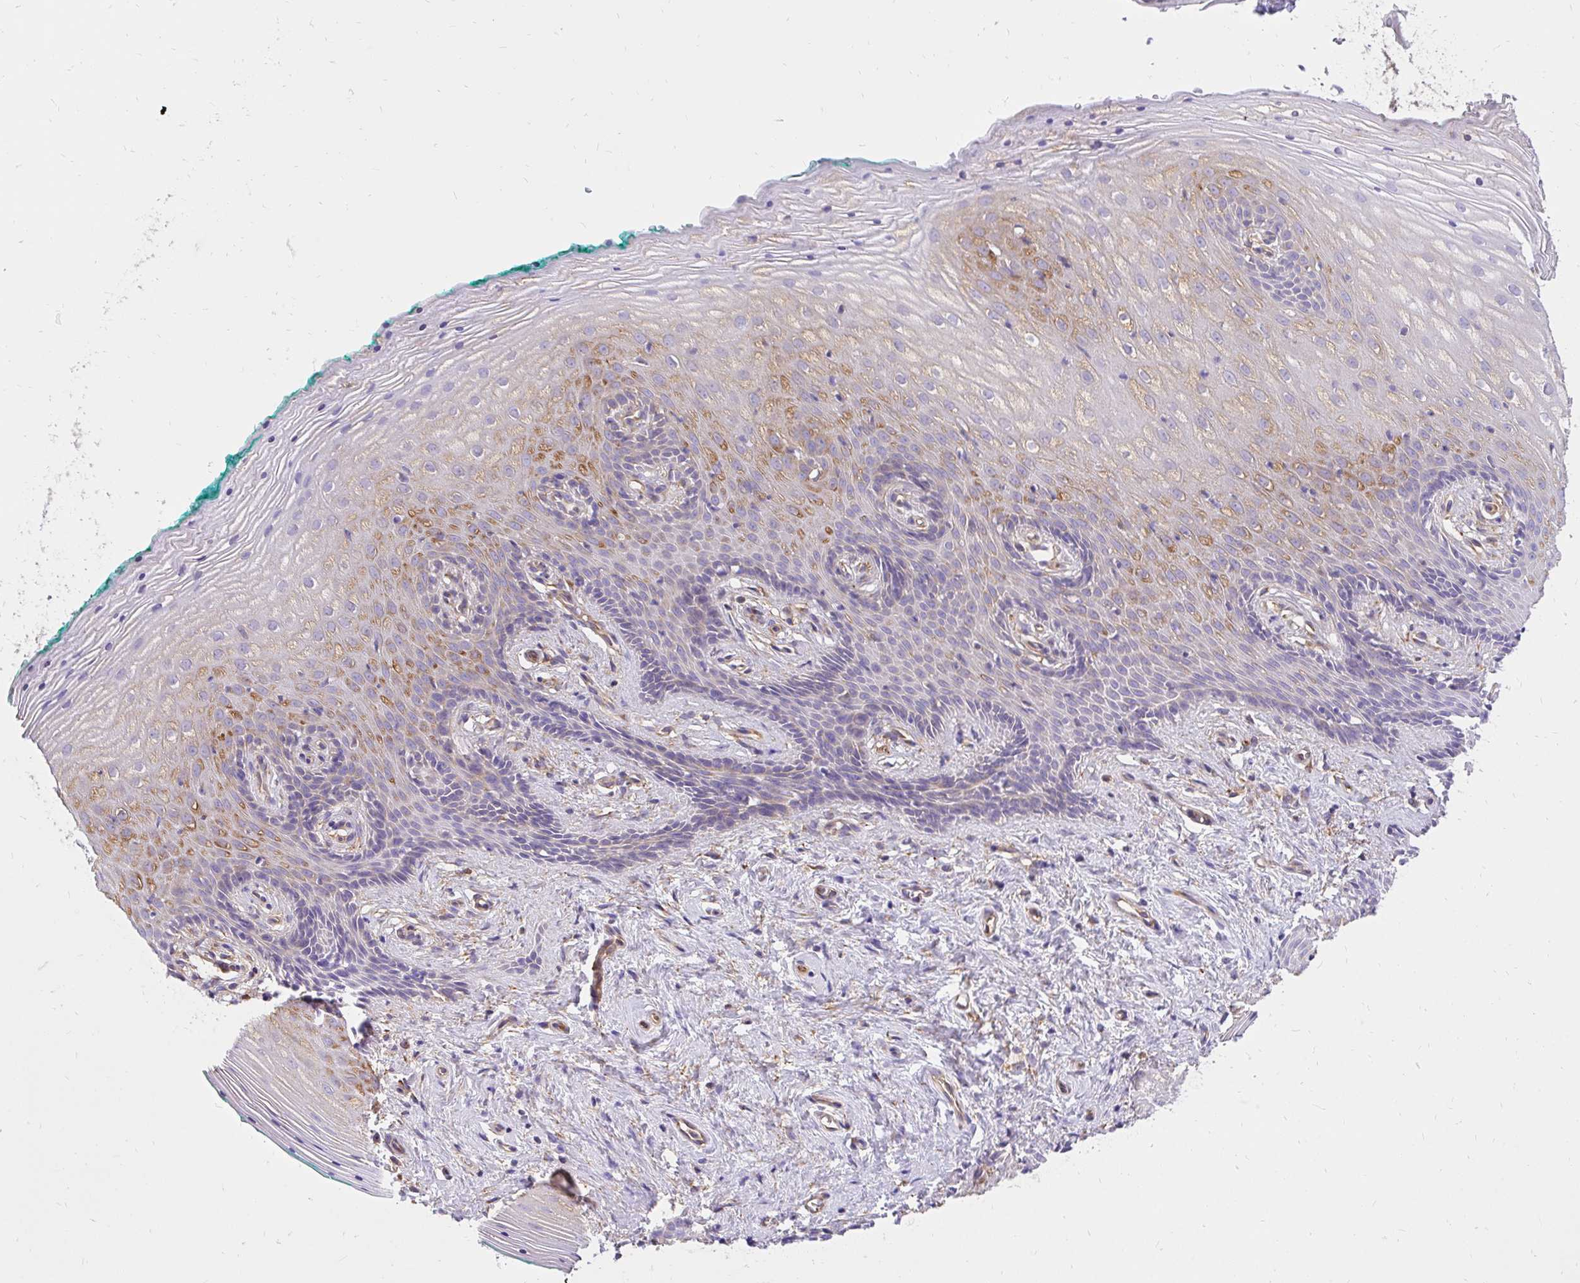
{"staining": {"intensity": "moderate", "quantity": "<25%", "location": "cytoplasmic/membranous"}, "tissue": "vagina", "cell_type": "Squamous epithelial cells", "image_type": "normal", "snomed": [{"axis": "morphology", "description": "Normal tissue, NOS"}, {"axis": "topography", "description": "Vagina"}], "caption": "Immunohistochemistry (IHC) photomicrograph of benign human vagina stained for a protein (brown), which shows low levels of moderate cytoplasmic/membranous positivity in approximately <25% of squamous epithelial cells.", "gene": "ABCB10", "patient": {"sex": "female", "age": 45}}